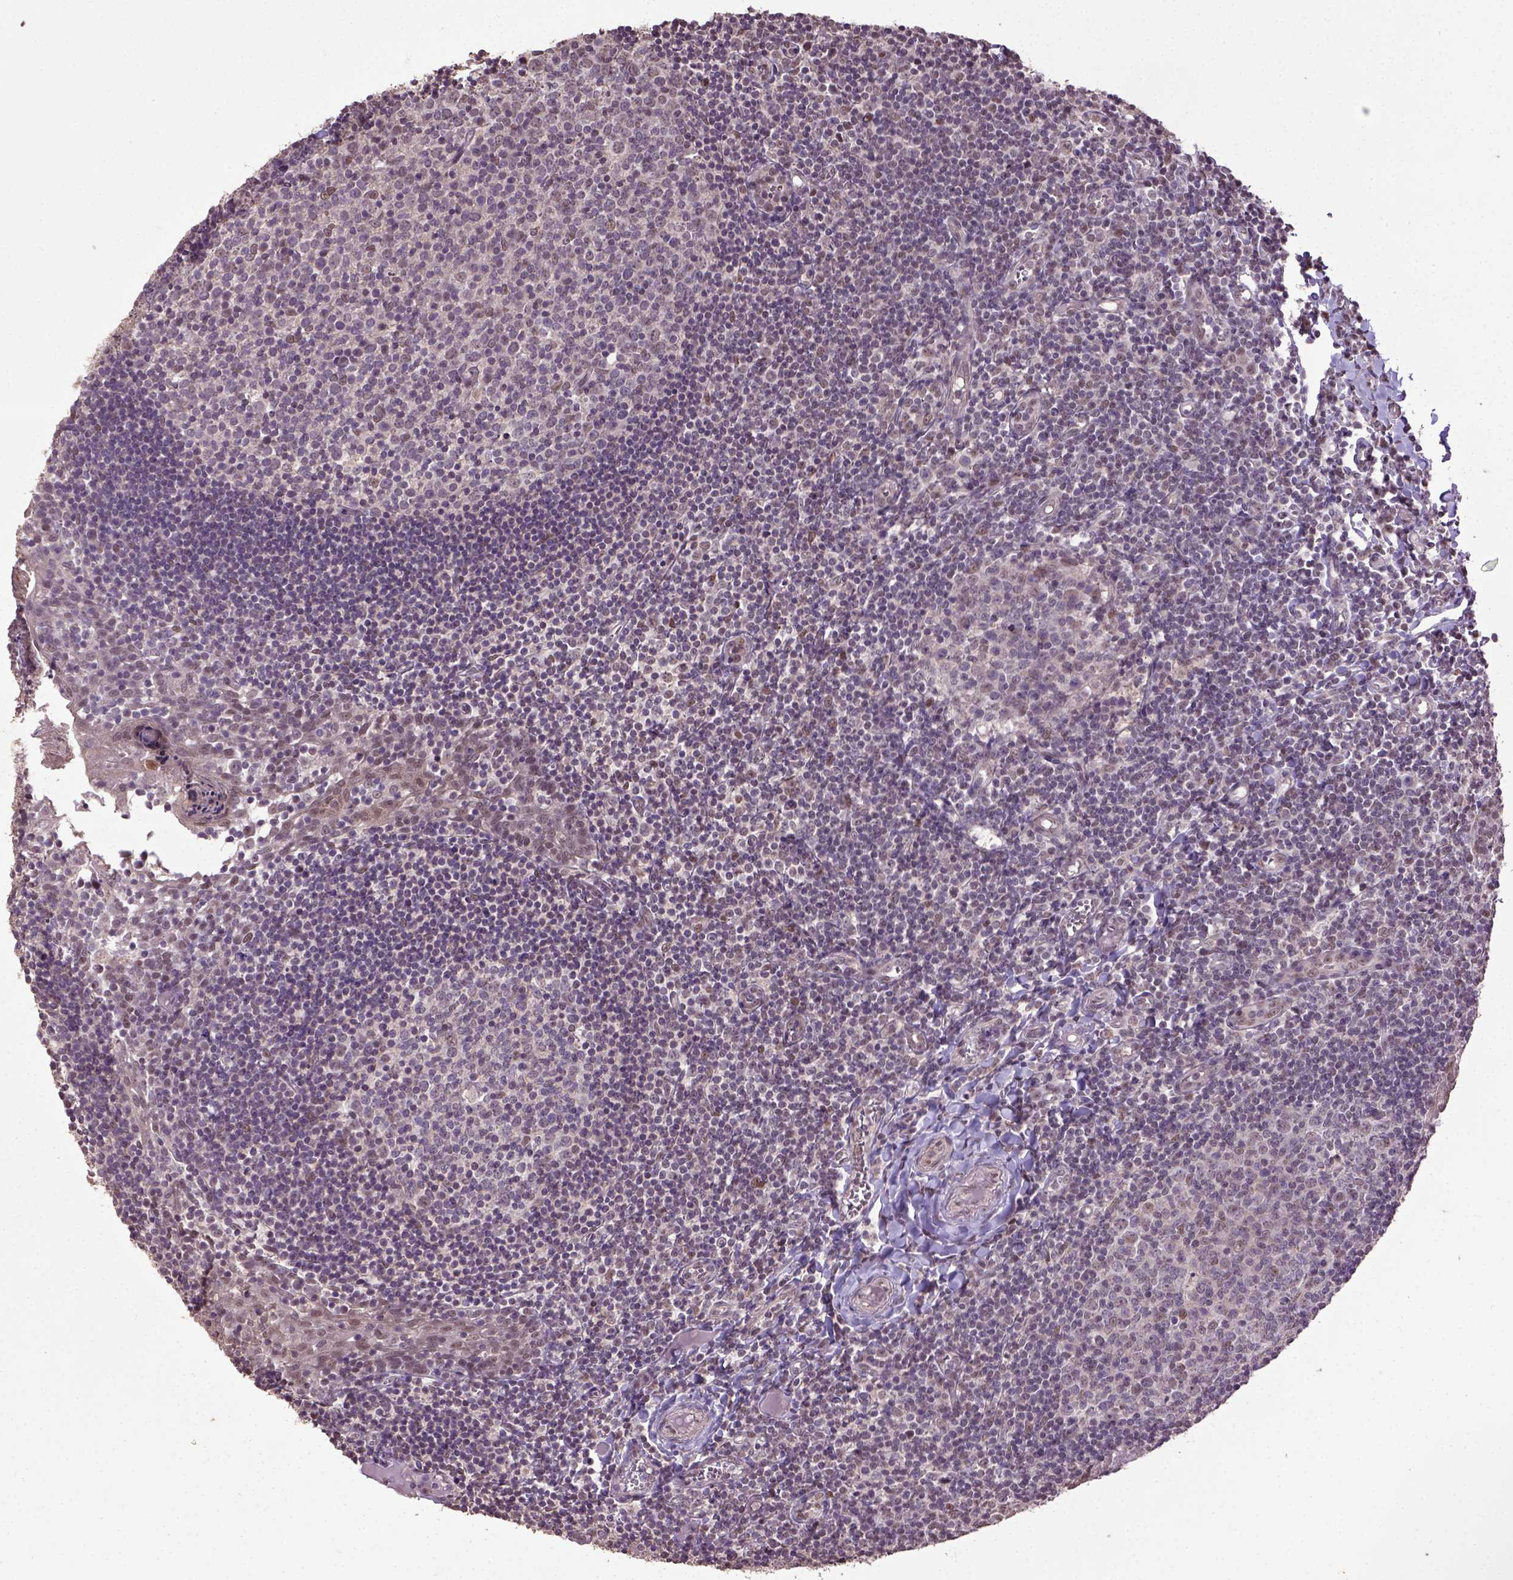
{"staining": {"intensity": "moderate", "quantity": "<25%", "location": "nuclear"}, "tissue": "lymph node", "cell_type": "Germinal center cells", "image_type": "normal", "snomed": [{"axis": "morphology", "description": "Normal tissue, NOS"}, {"axis": "topography", "description": "Lymph node"}], "caption": "An IHC micrograph of unremarkable tissue is shown. Protein staining in brown highlights moderate nuclear positivity in lymph node within germinal center cells.", "gene": "UBA3", "patient": {"sex": "female", "age": 21}}